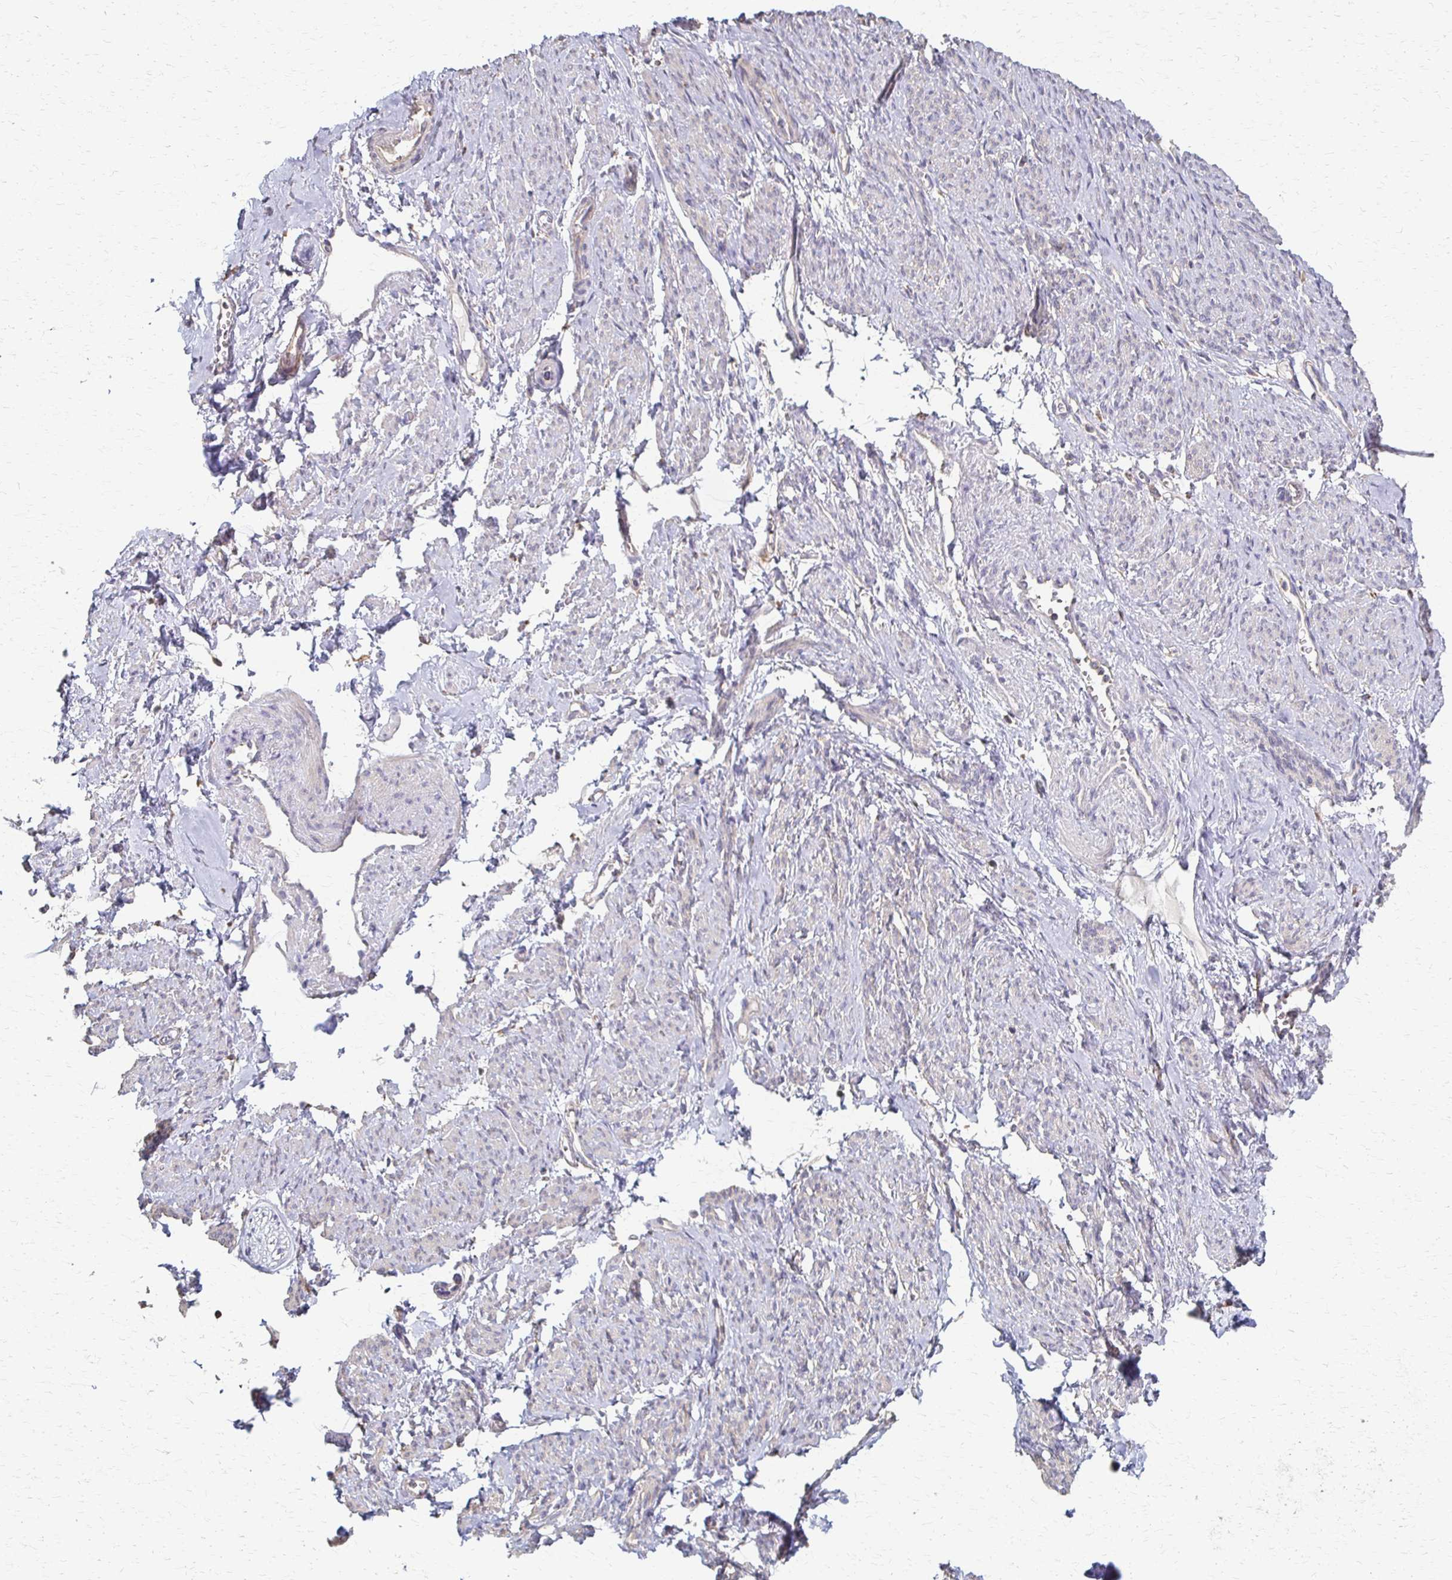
{"staining": {"intensity": "negative", "quantity": "none", "location": "none"}, "tissue": "smooth muscle", "cell_type": "Smooth muscle cells", "image_type": "normal", "snomed": [{"axis": "morphology", "description": "Normal tissue, NOS"}, {"axis": "topography", "description": "Smooth muscle"}], "caption": "This image is of benign smooth muscle stained with immunohistochemistry (IHC) to label a protein in brown with the nuclei are counter-stained blue. There is no staining in smooth muscle cells.", "gene": "C1QTNF7", "patient": {"sex": "female", "age": 65}}